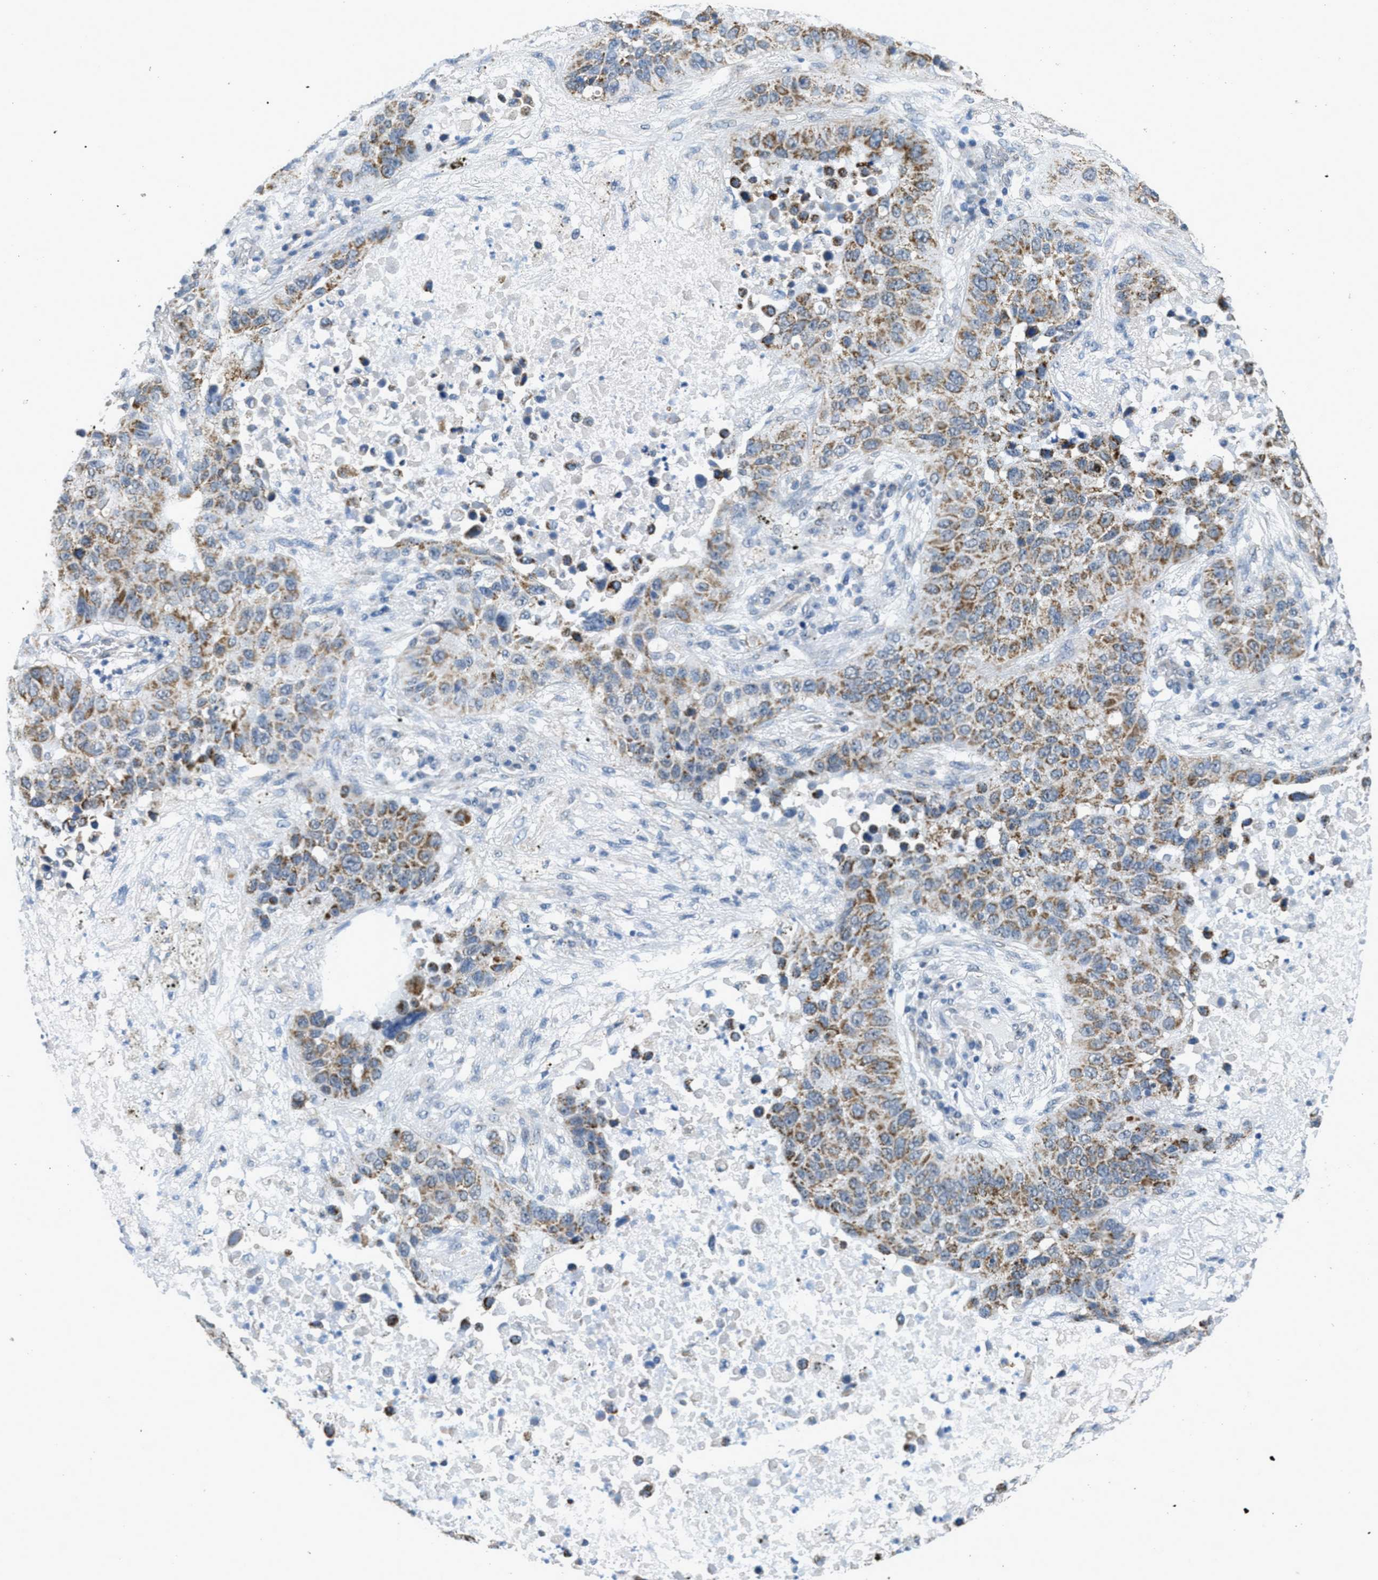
{"staining": {"intensity": "moderate", "quantity": "25%-75%", "location": "cytoplasmic/membranous"}, "tissue": "lung cancer", "cell_type": "Tumor cells", "image_type": "cancer", "snomed": [{"axis": "morphology", "description": "Squamous cell carcinoma, NOS"}, {"axis": "topography", "description": "Lung"}], "caption": "This photomicrograph shows immunohistochemistry (IHC) staining of human lung cancer, with medium moderate cytoplasmic/membranous positivity in approximately 25%-75% of tumor cells.", "gene": "TOMM70", "patient": {"sex": "male", "age": 57}}